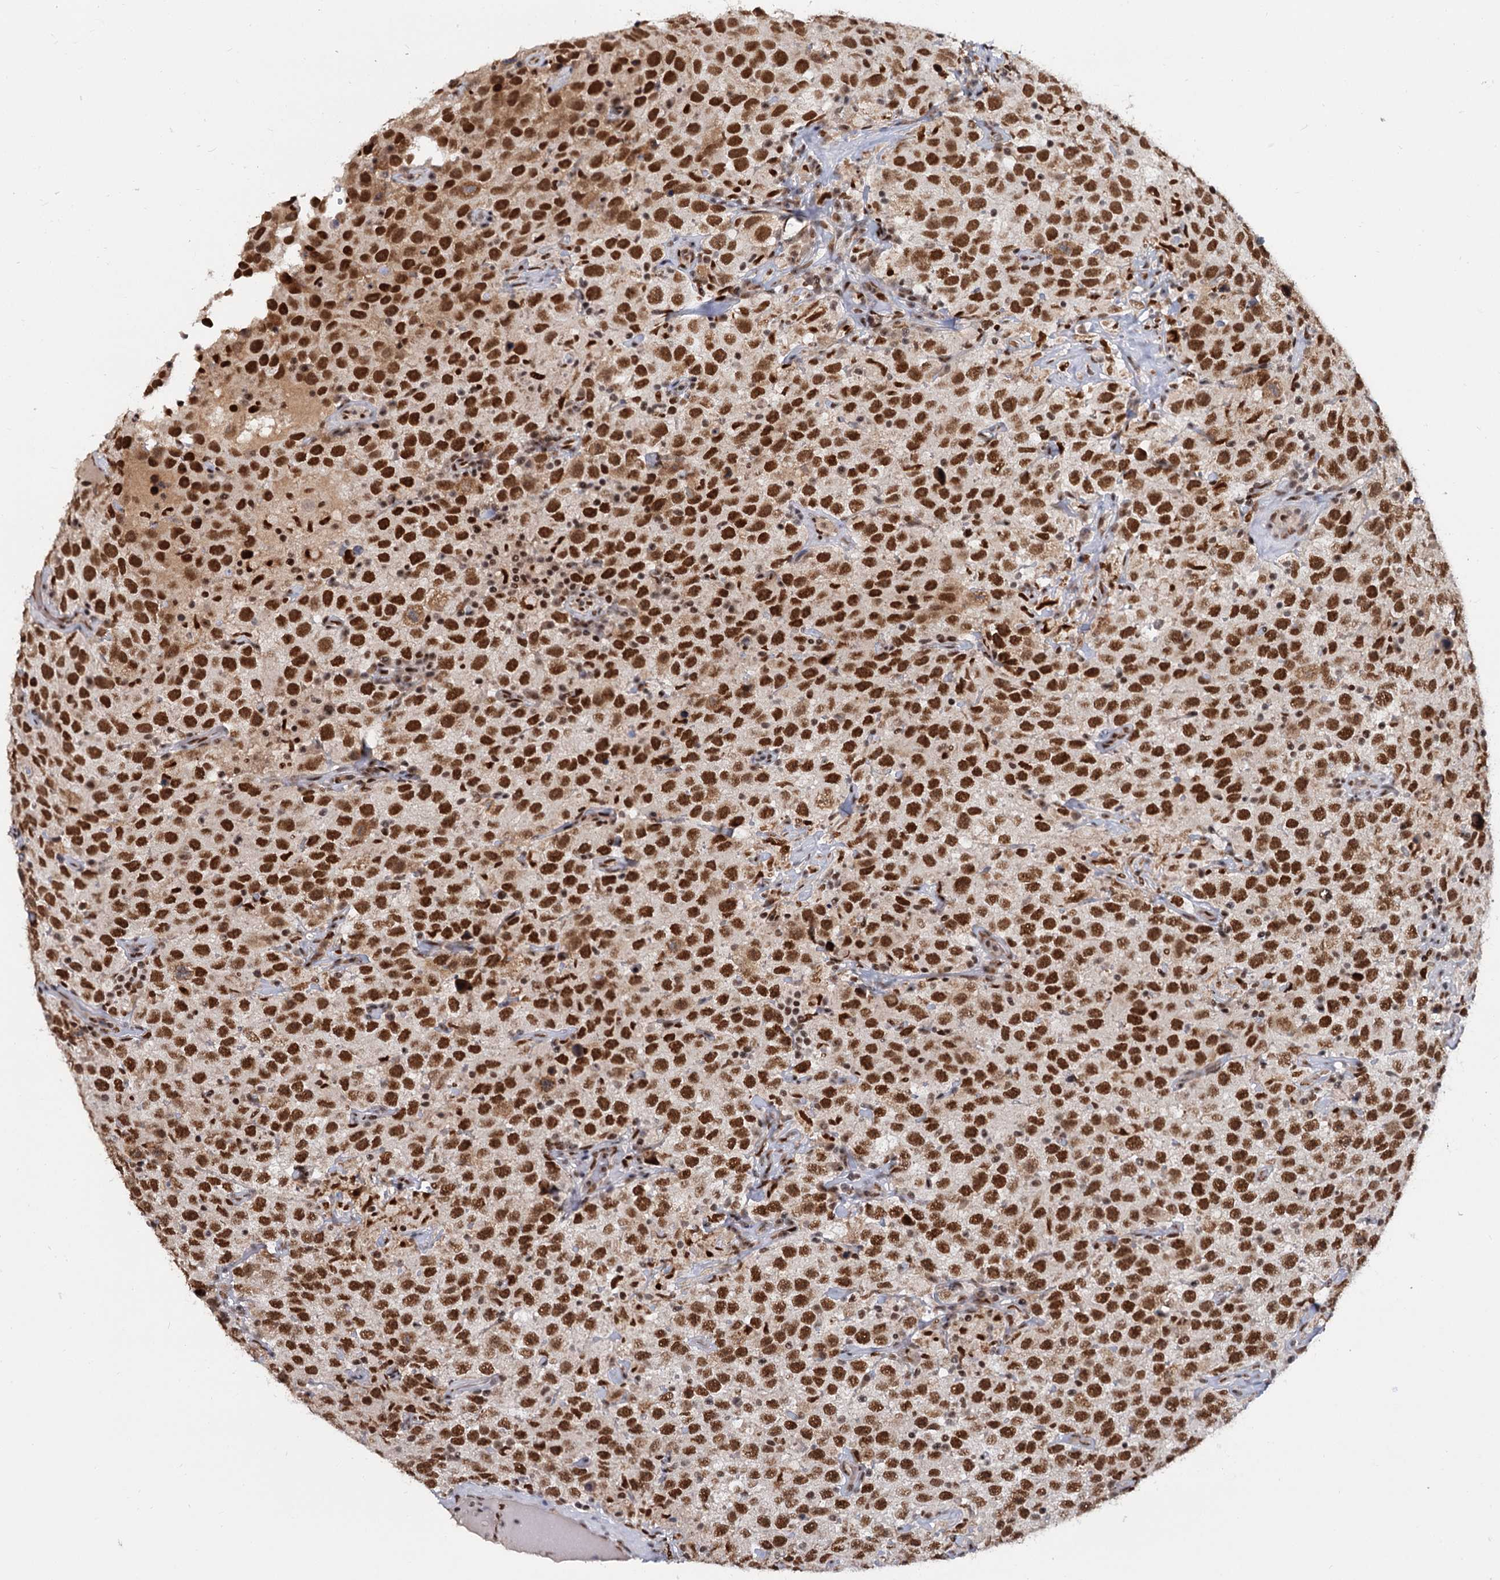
{"staining": {"intensity": "strong", "quantity": ">75%", "location": "cytoplasmic/membranous,nuclear"}, "tissue": "testis cancer", "cell_type": "Tumor cells", "image_type": "cancer", "snomed": [{"axis": "morphology", "description": "Seminoma, NOS"}, {"axis": "topography", "description": "Testis"}], "caption": "Immunohistochemical staining of human testis cancer (seminoma) displays high levels of strong cytoplasmic/membranous and nuclear staining in approximately >75% of tumor cells.", "gene": "WBP4", "patient": {"sex": "male", "age": 41}}